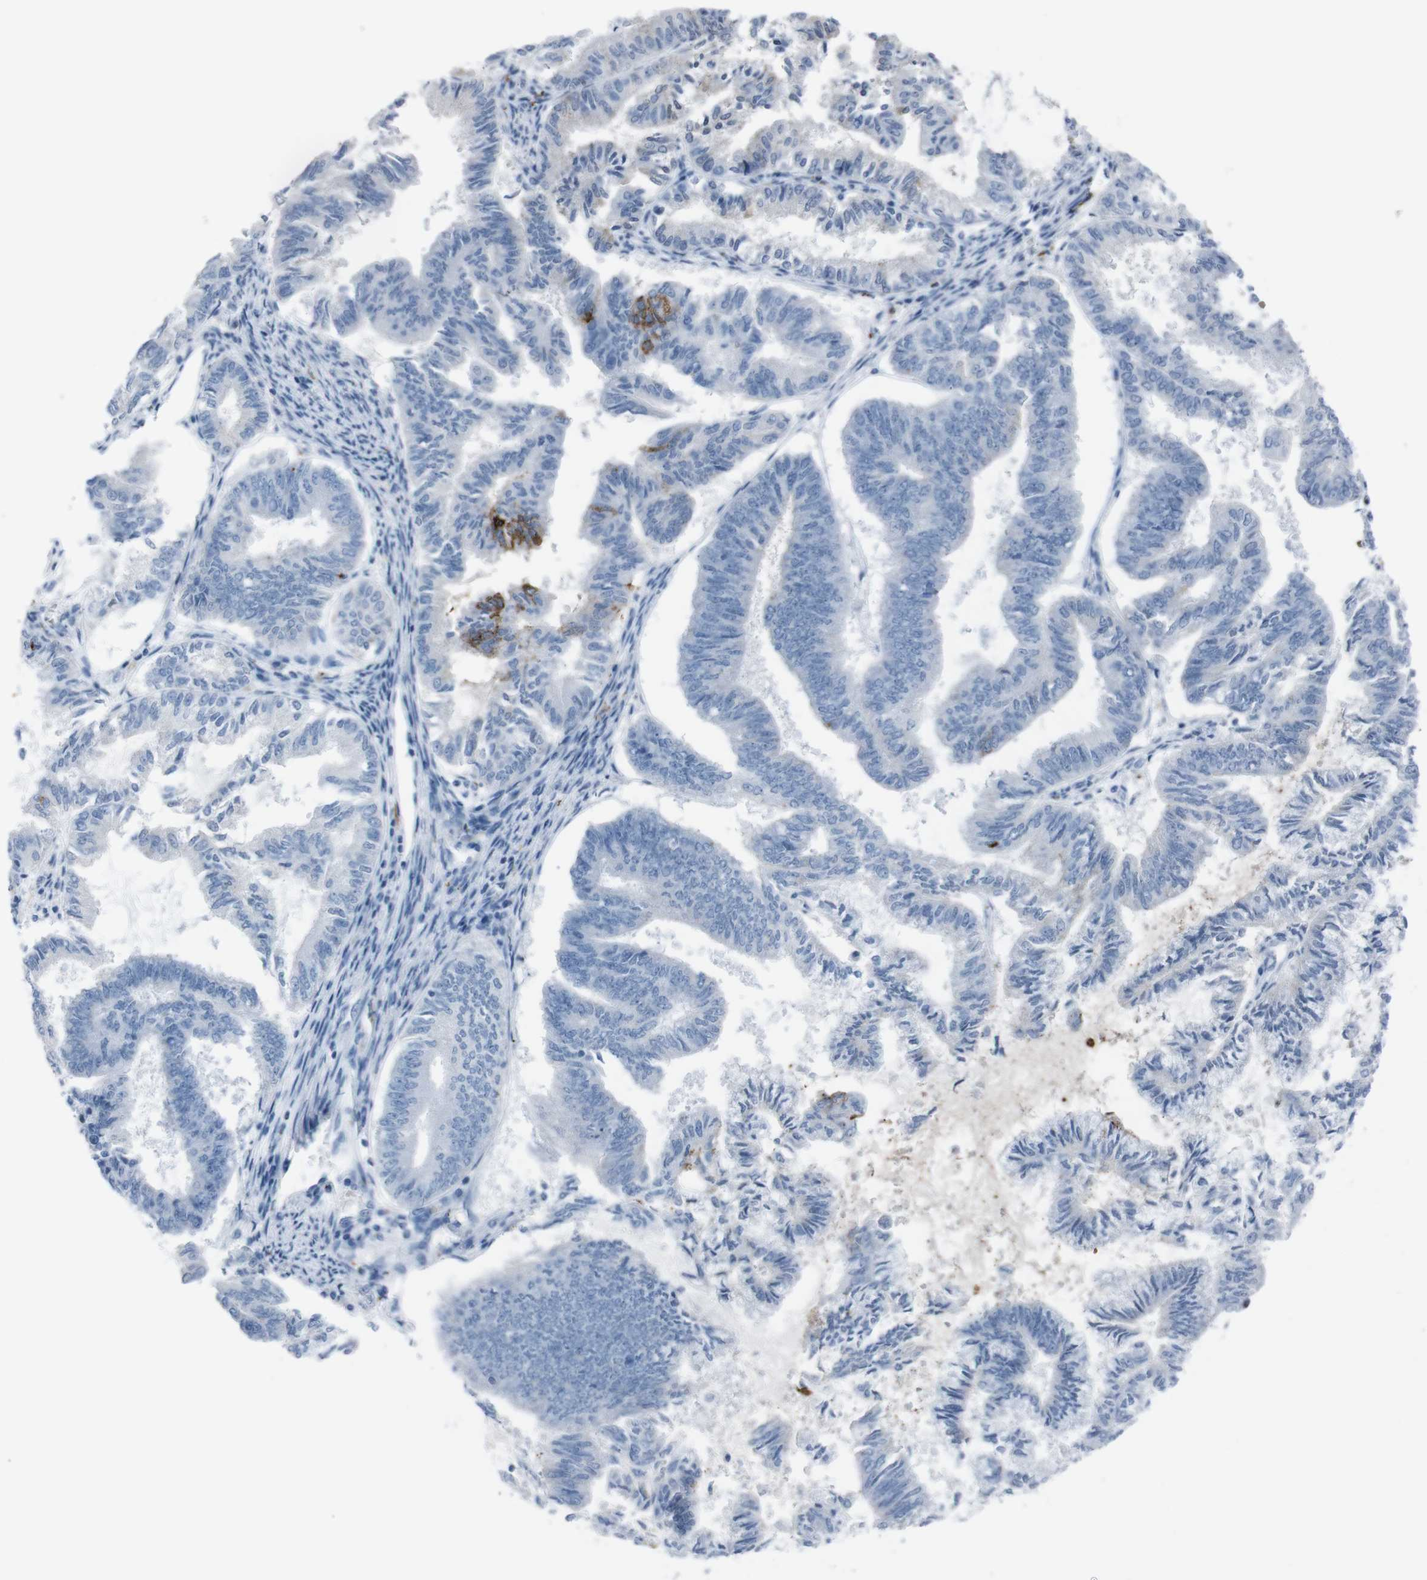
{"staining": {"intensity": "strong", "quantity": "<25%", "location": "cytoplasmic/membranous"}, "tissue": "endometrial cancer", "cell_type": "Tumor cells", "image_type": "cancer", "snomed": [{"axis": "morphology", "description": "Adenocarcinoma, NOS"}, {"axis": "topography", "description": "Endometrium"}], "caption": "Endometrial cancer (adenocarcinoma) stained with a brown dye demonstrates strong cytoplasmic/membranous positive expression in approximately <25% of tumor cells.", "gene": "ST6GAL1", "patient": {"sex": "female", "age": 86}}